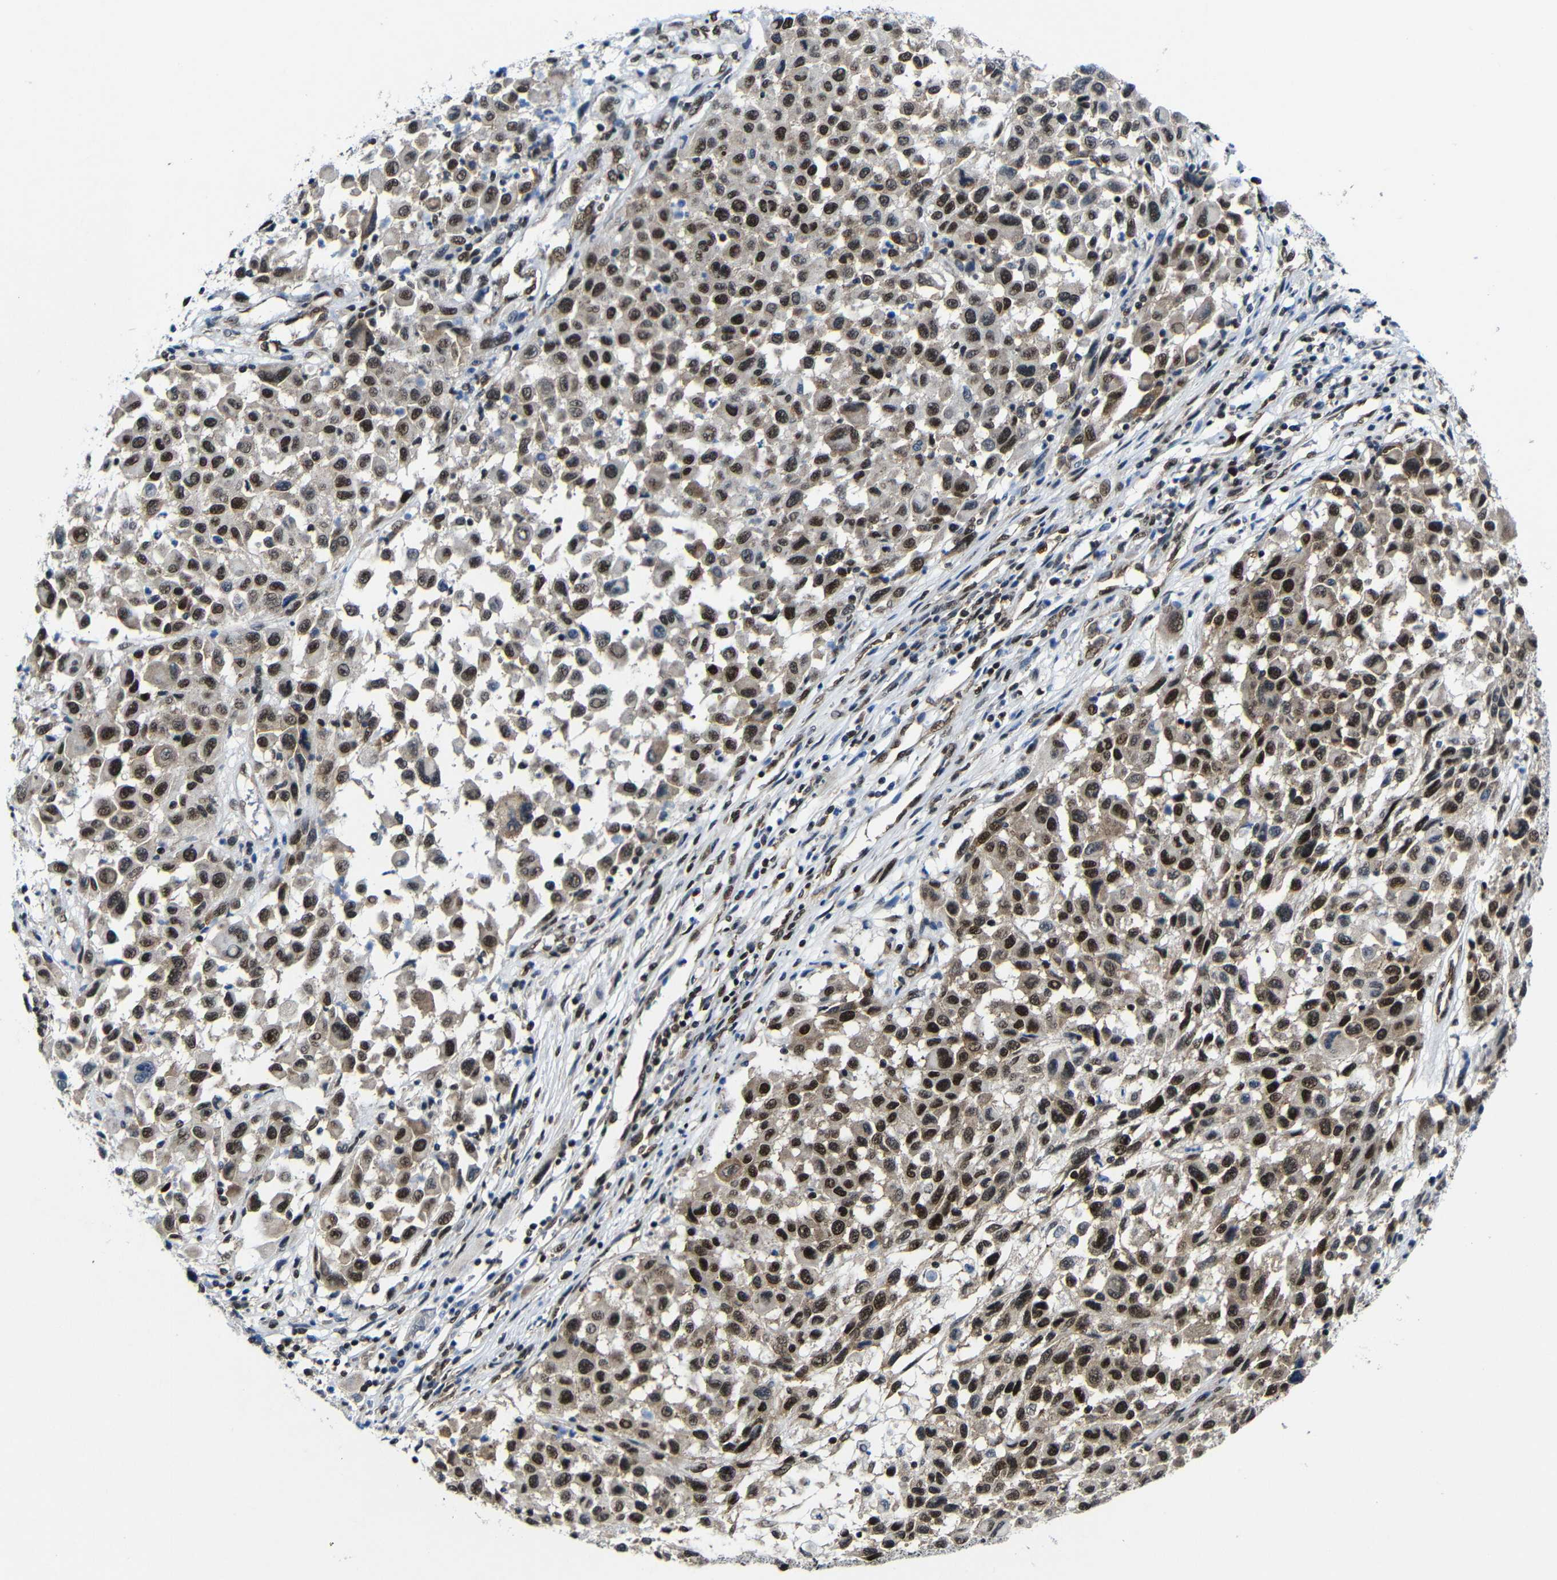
{"staining": {"intensity": "strong", "quantity": ">75%", "location": "cytoplasmic/membranous,nuclear"}, "tissue": "melanoma", "cell_type": "Tumor cells", "image_type": "cancer", "snomed": [{"axis": "morphology", "description": "Malignant melanoma, Metastatic site"}, {"axis": "topography", "description": "Lymph node"}], "caption": "Tumor cells show high levels of strong cytoplasmic/membranous and nuclear staining in about >75% of cells in human malignant melanoma (metastatic site).", "gene": "PTBP1", "patient": {"sex": "male", "age": 61}}